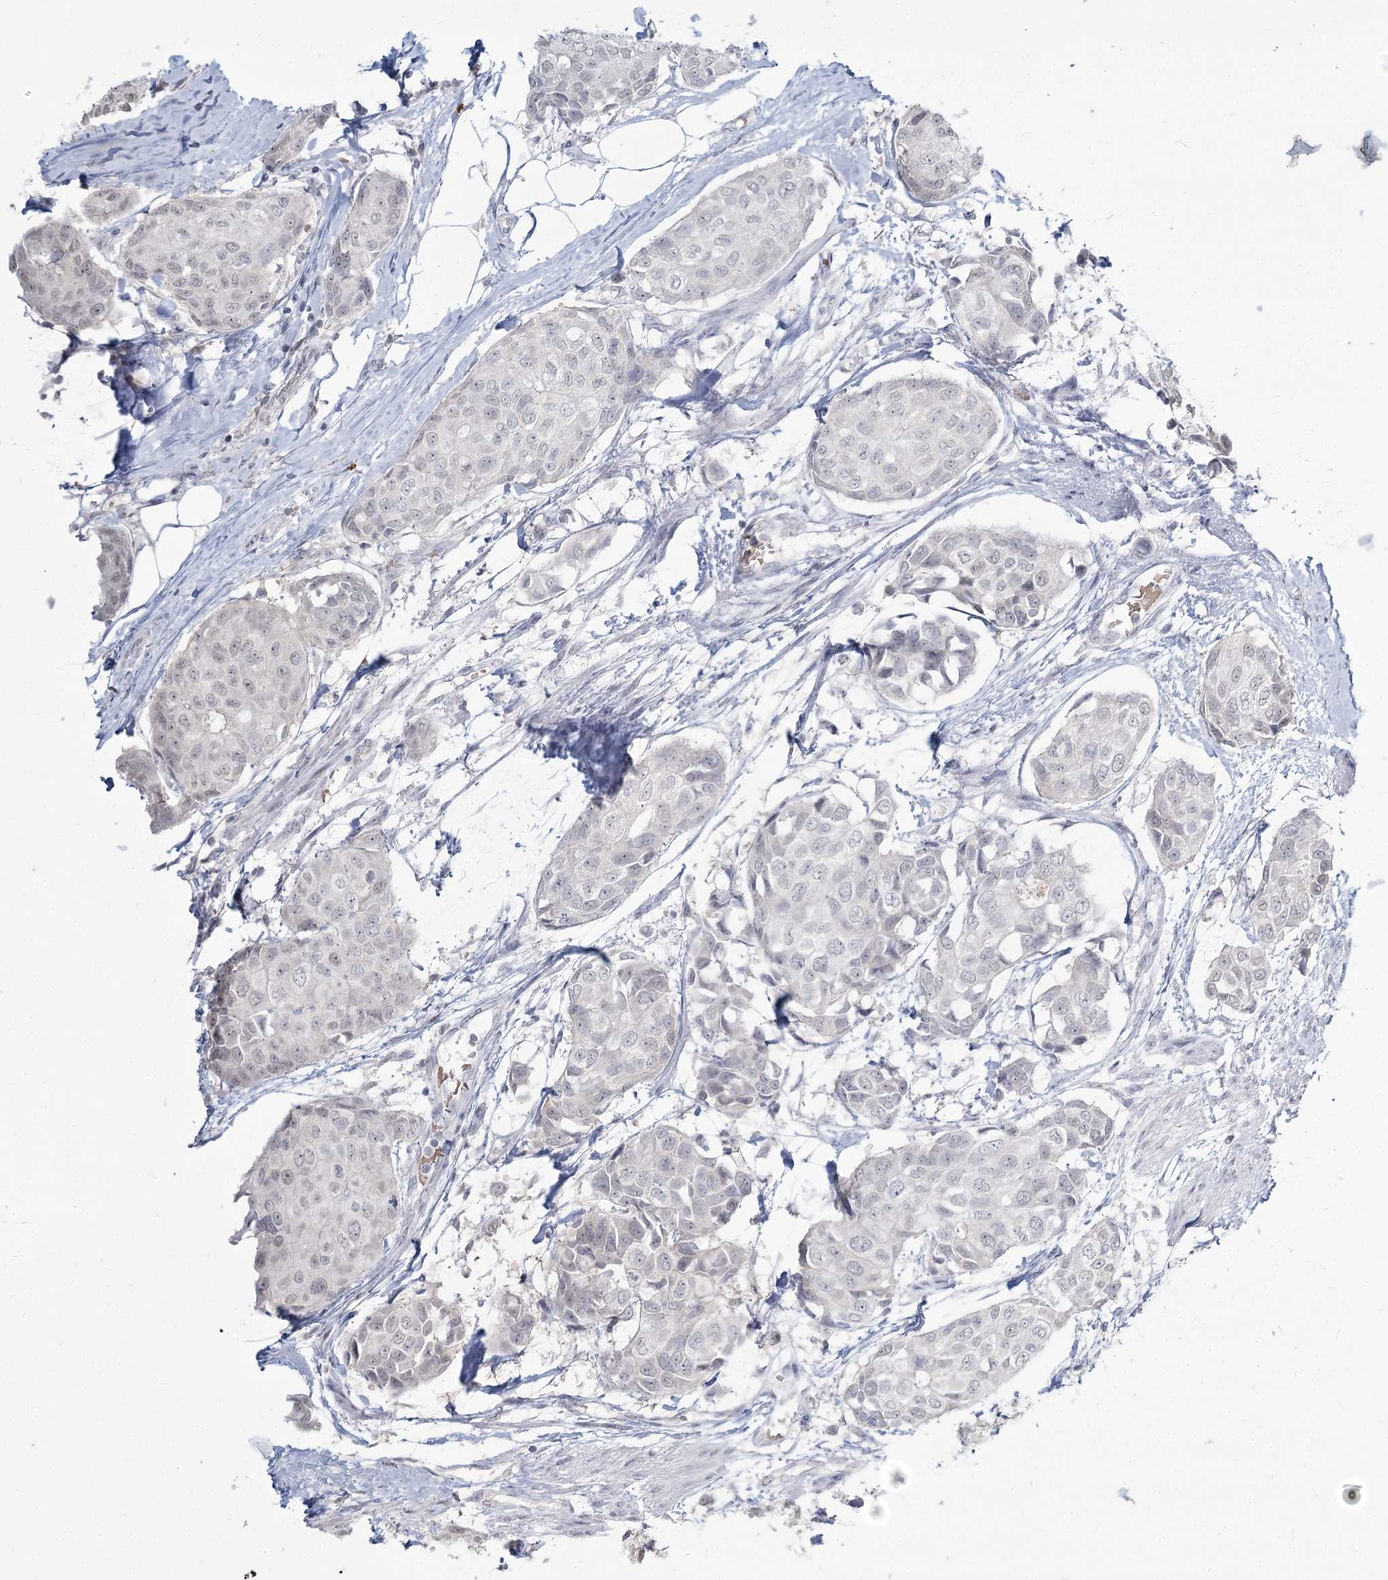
{"staining": {"intensity": "negative", "quantity": "none", "location": "none"}, "tissue": "breast cancer", "cell_type": "Tumor cells", "image_type": "cancer", "snomed": [{"axis": "morphology", "description": "Duct carcinoma"}, {"axis": "topography", "description": "Breast"}], "caption": "IHC of human breast cancer (intraductal carcinoma) displays no expression in tumor cells.", "gene": "LY6G5C", "patient": {"sex": "female", "age": 80}}